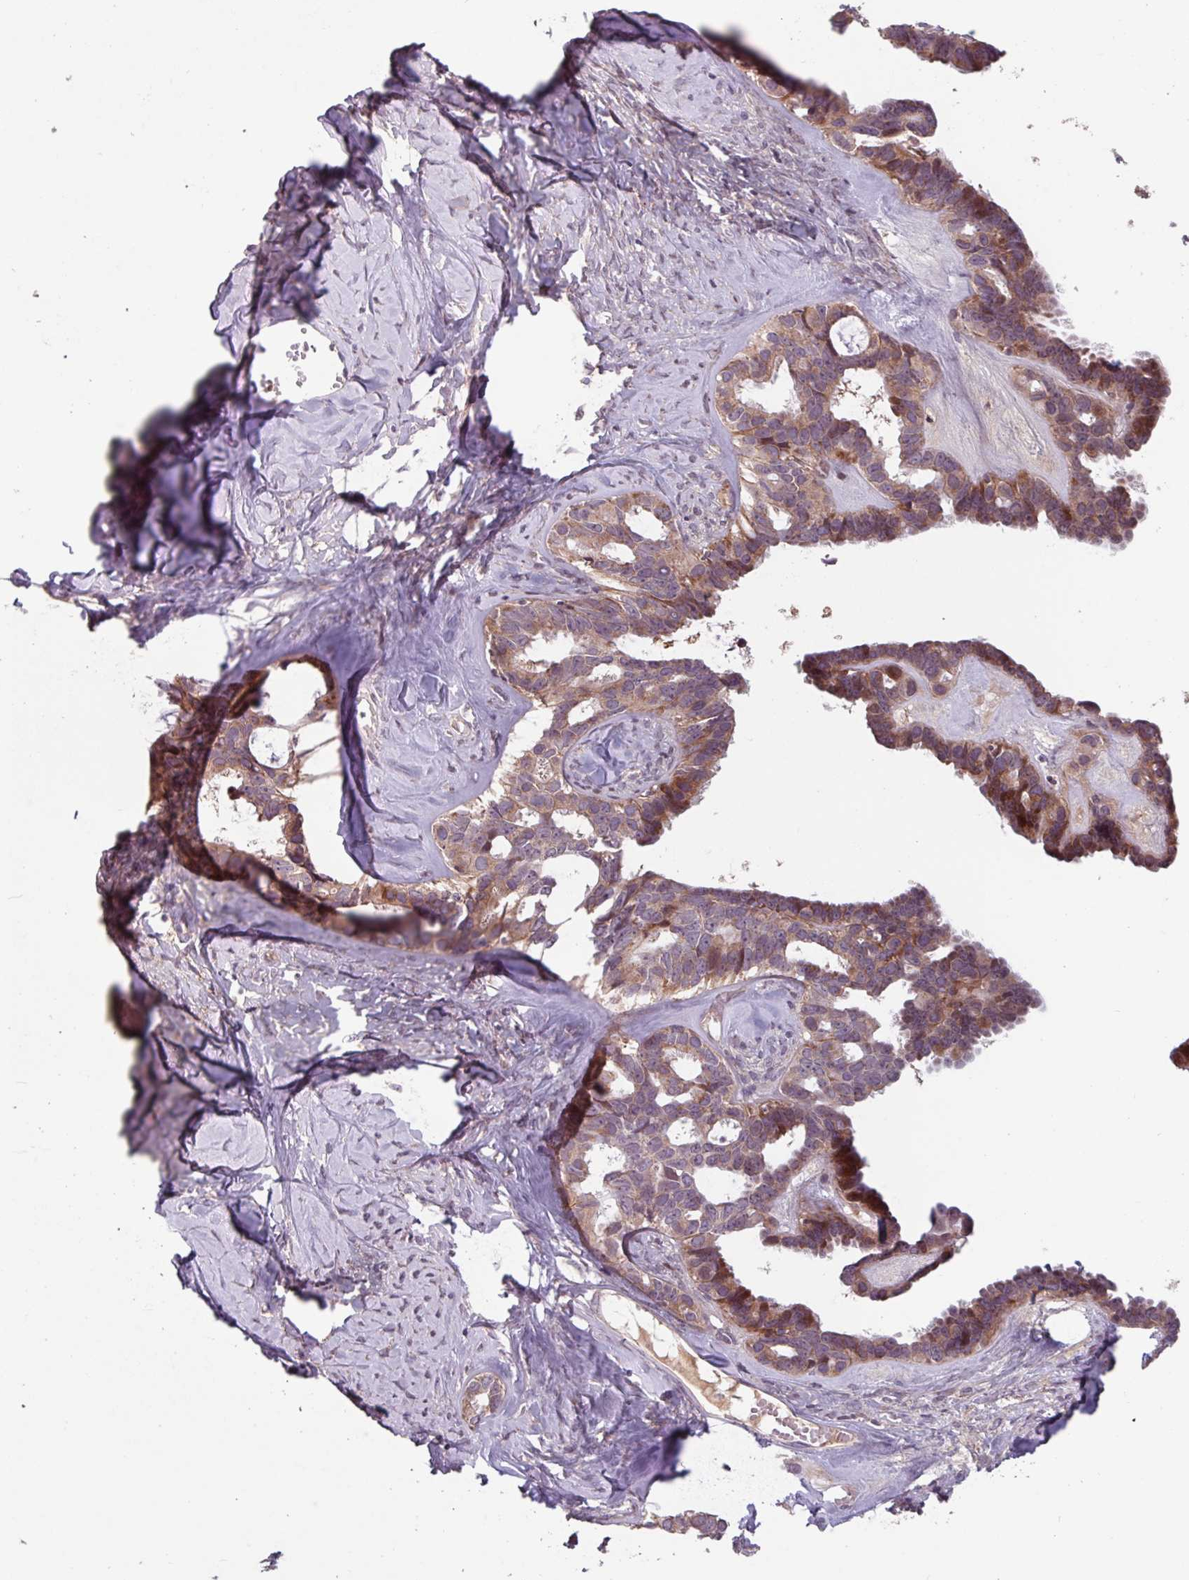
{"staining": {"intensity": "strong", "quantity": ">75%", "location": "cytoplasmic/membranous,nuclear"}, "tissue": "ovarian cancer", "cell_type": "Tumor cells", "image_type": "cancer", "snomed": [{"axis": "morphology", "description": "Cystadenocarcinoma, serous, NOS"}, {"axis": "topography", "description": "Ovary"}], "caption": "Human serous cystadenocarcinoma (ovarian) stained with a brown dye reveals strong cytoplasmic/membranous and nuclear positive positivity in about >75% of tumor cells.", "gene": "TMEM88", "patient": {"sex": "female", "age": 69}}